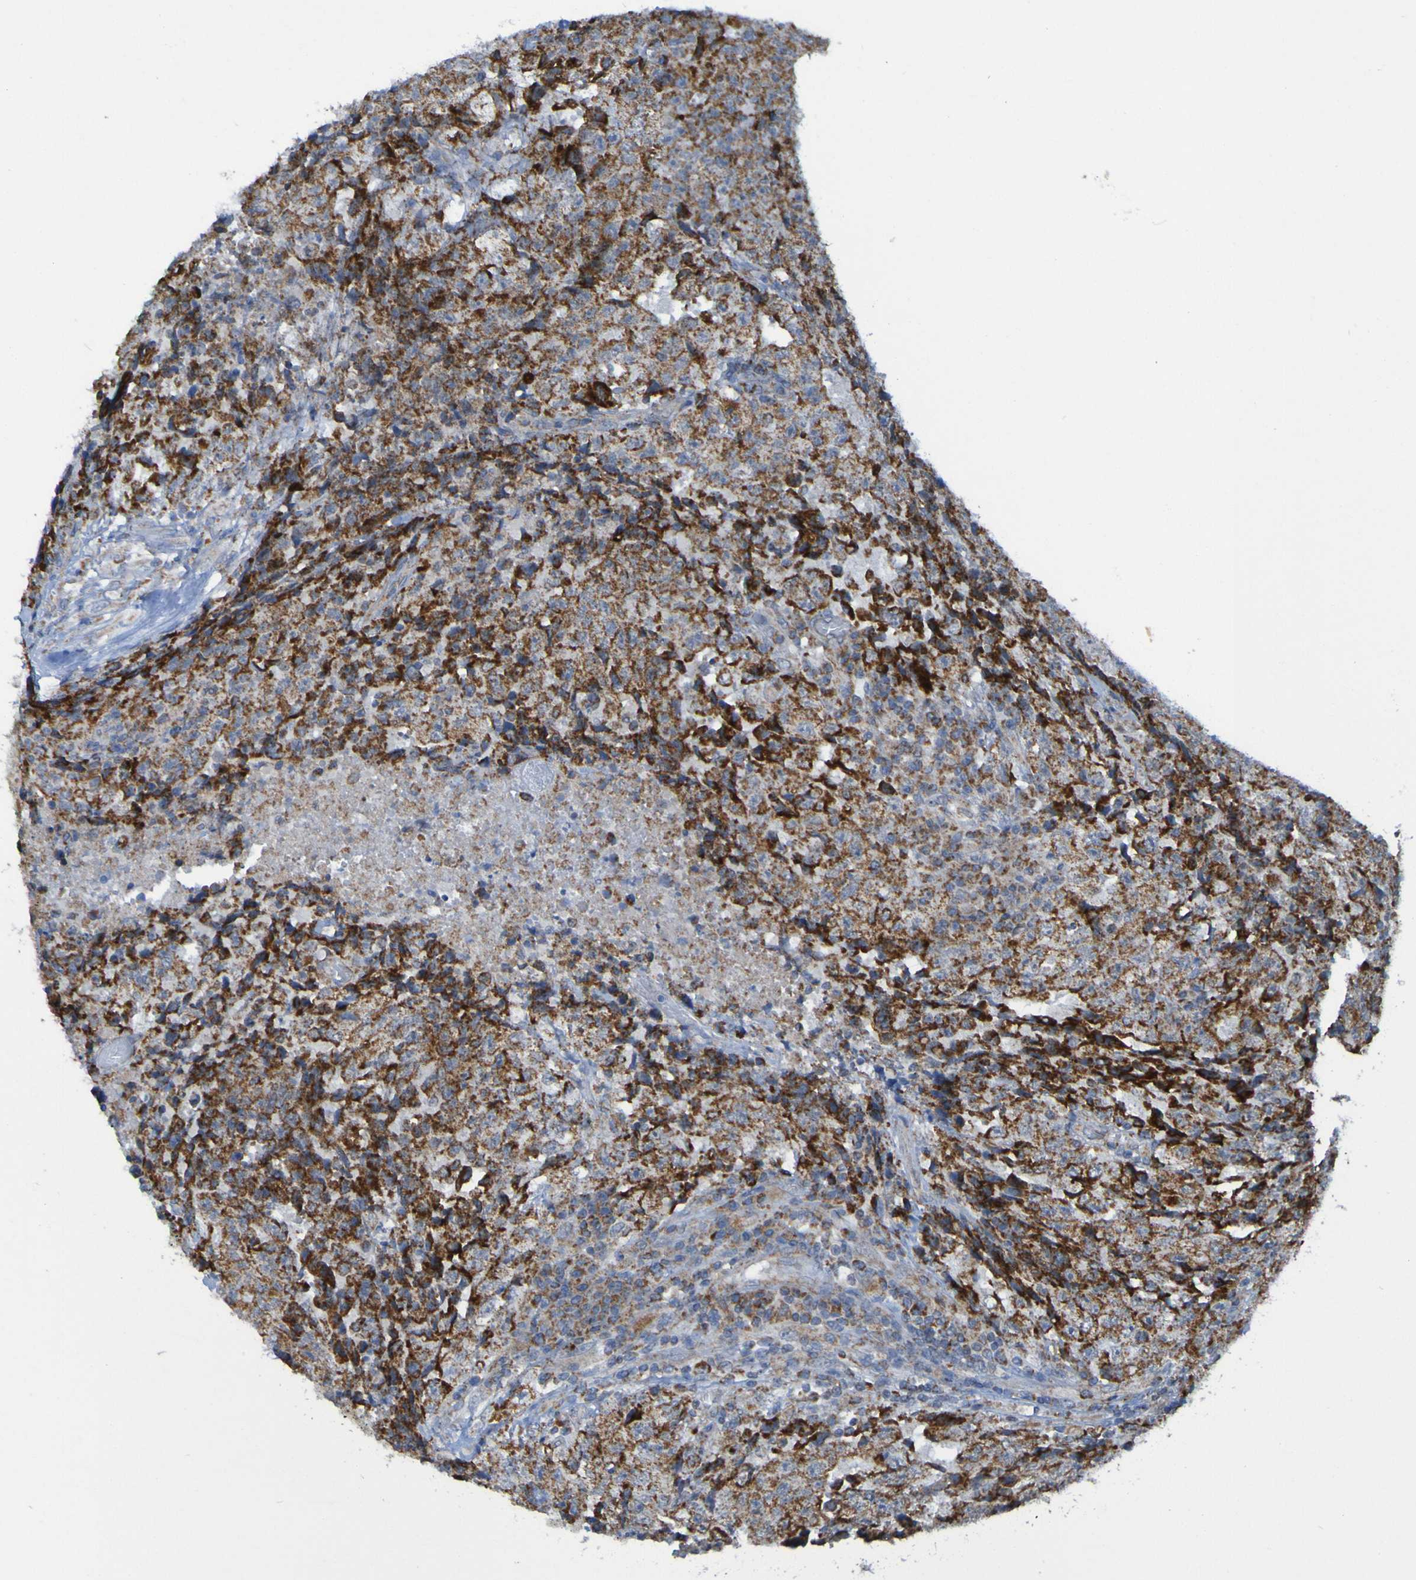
{"staining": {"intensity": "strong", "quantity": "25%-75%", "location": "cytoplasmic/membranous"}, "tissue": "testis cancer", "cell_type": "Tumor cells", "image_type": "cancer", "snomed": [{"axis": "morphology", "description": "Necrosis, NOS"}, {"axis": "morphology", "description": "Carcinoma, Embryonal, NOS"}, {"axis": "topography", "description": "Testis"}], "caption": "Immunohistochemistry (IHC) staining of testis cancer (embryonal carcinoma), which displays high levels of strong cytoplasmic/membranous positivity in about 25%-75% of tumor cells indicating strong cytoplasmic/membranous protein expression. The staining was performed using DAB (3,3'-diaminobenzidine) (brown) for protein detection and nuclei were counterstained in hematoxylin (blue).", "gene": "CCDC51", "patient": {"sex": "male", "age": 19}}